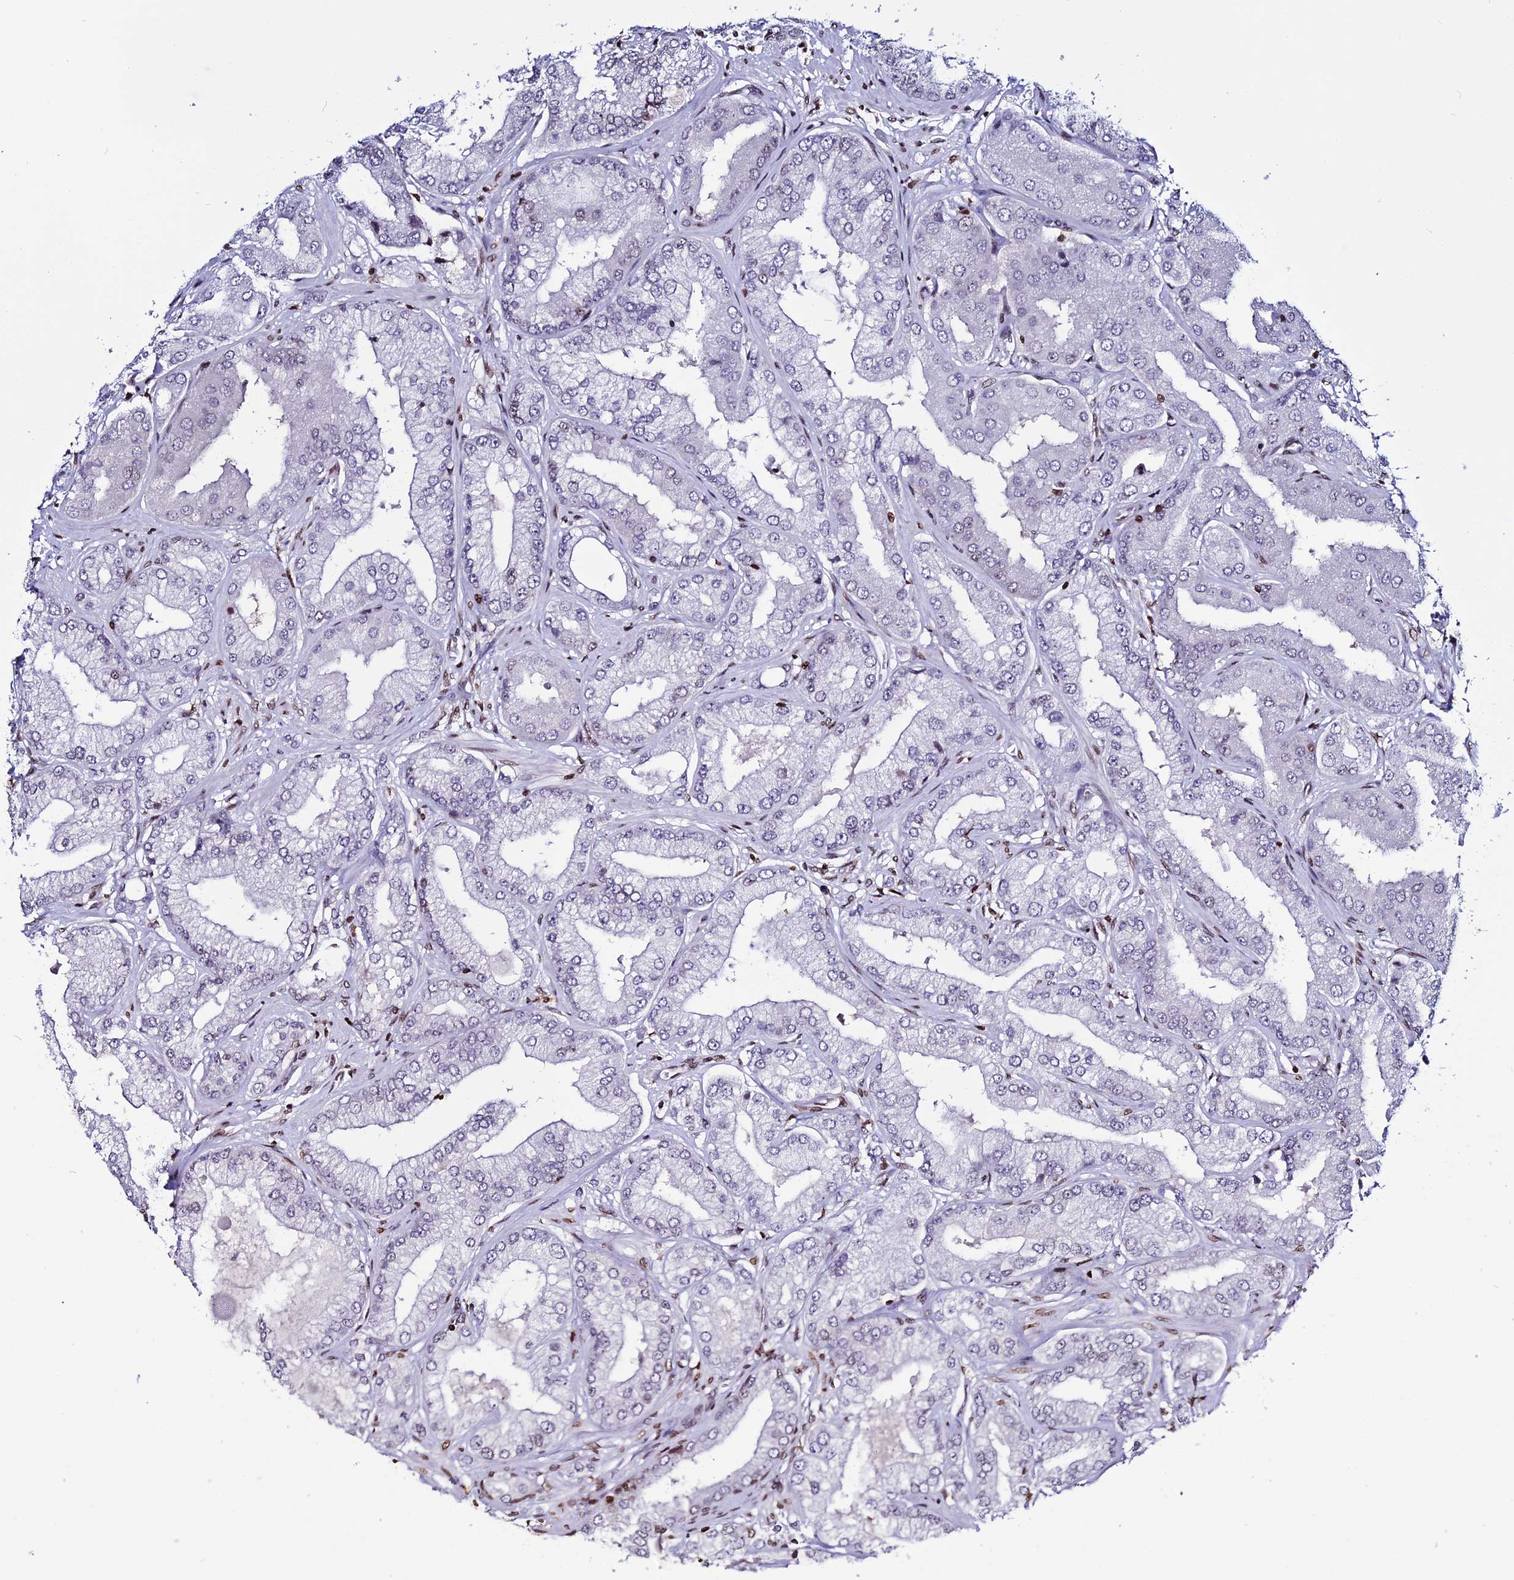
{"staining": {"intensity": "negative", "quantity": "none", "location": "none"}, "tissue": "prostate cancer", "cell_type": "Tumor cells", "image_type": "cancer", "snomed": [{"axis": "morphology", "description": "Adenocarcinoma, Low grade"}, {"axis": "topography", "description": "Prostate"}], "caption": "High magnification brightfield microscopy of low-grade adenocarcinoma (prostate) stained with DAB (3,3'-diaminobenzidine) (brown) and counterstained with hematoxylin (blue): tumor cells show no significant expression.", "gene": "MACROH2A2", "patient": {"sex": "male", "age": 55}}